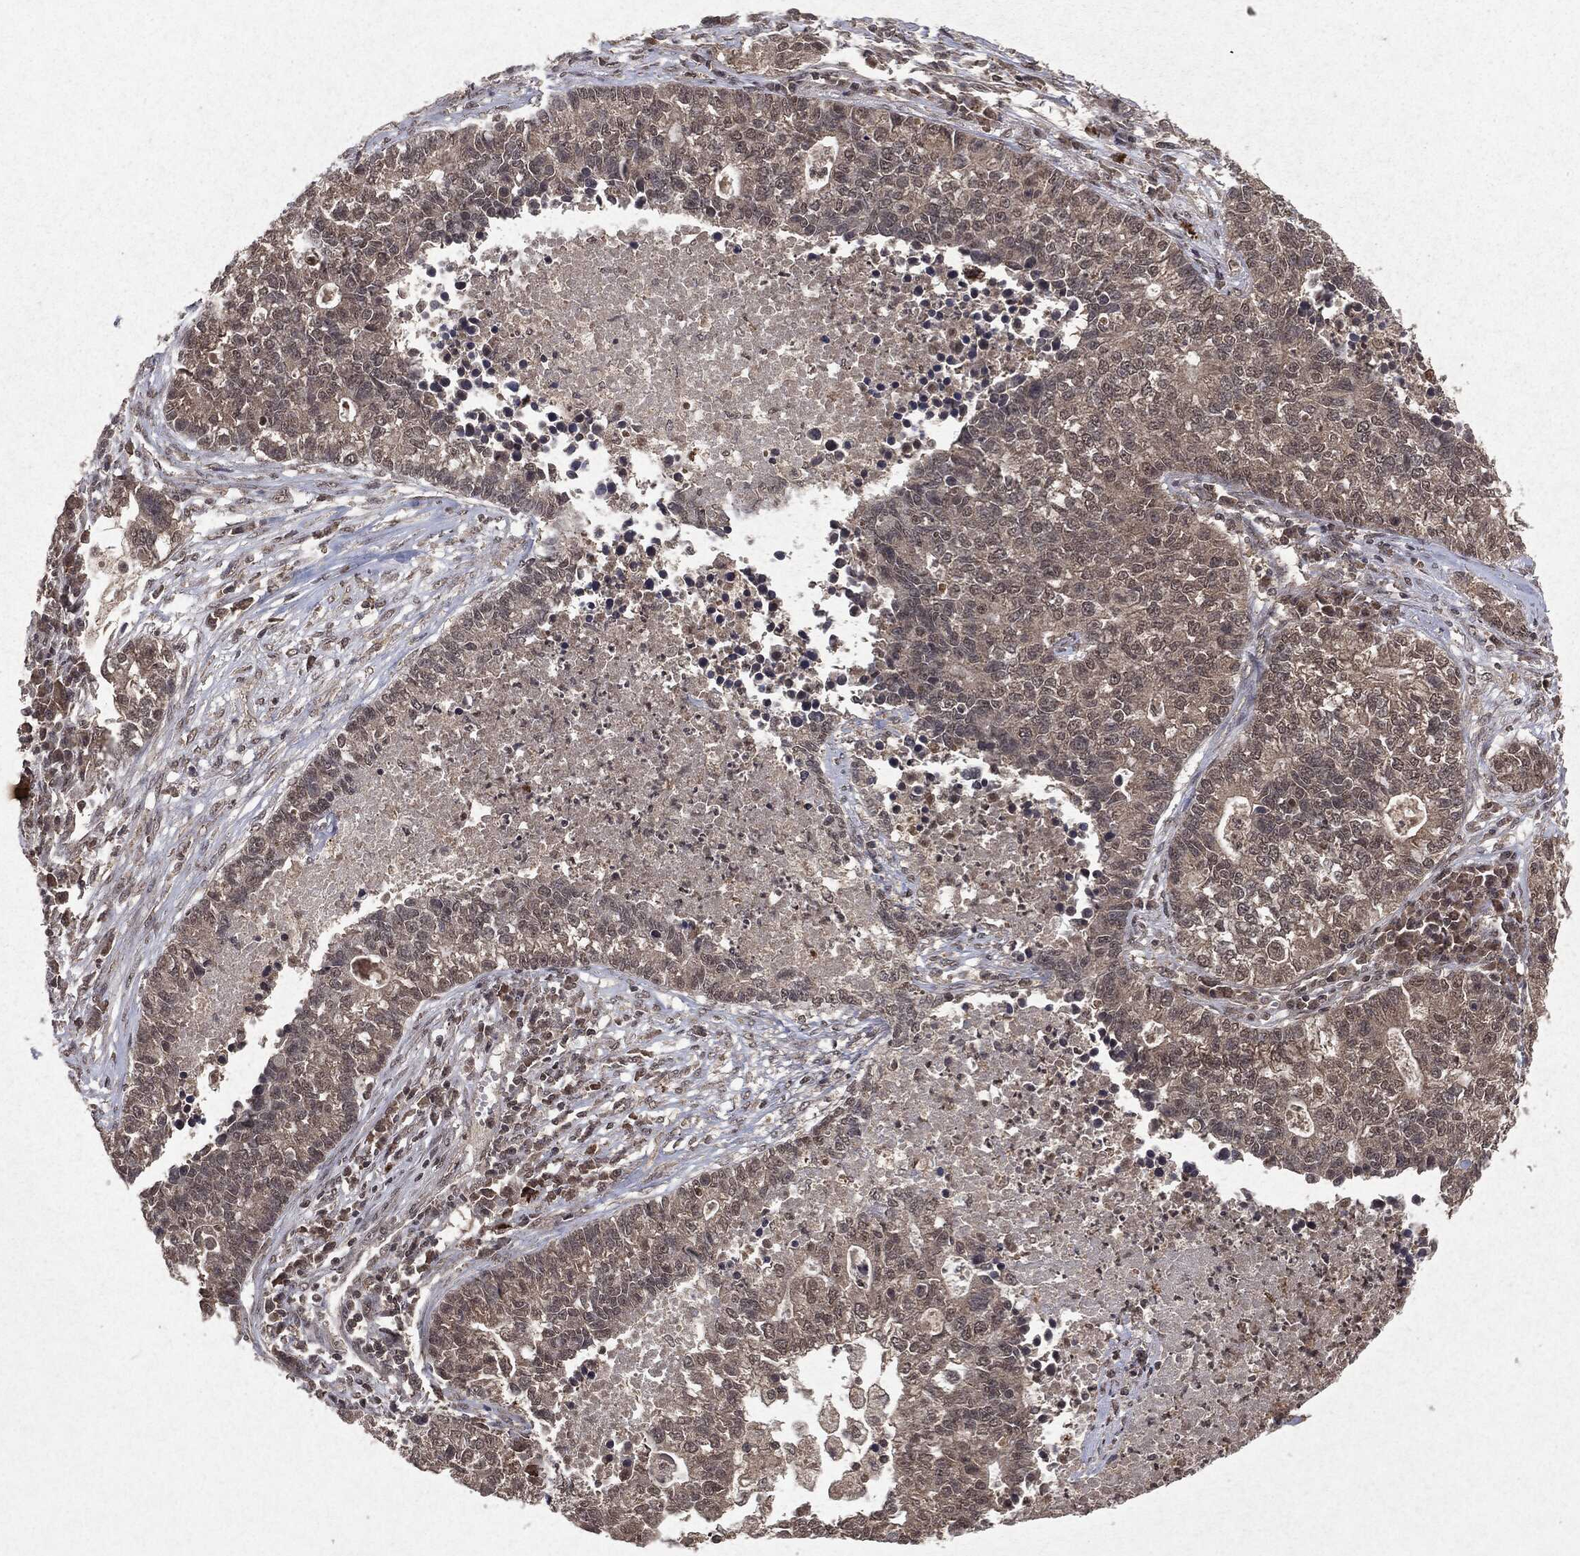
{"staining": {"intensity": "negative", "quantity": "none", "location": "none"}, "tissue": "lung cancer", "cell_type": "Tumor cells", "image_type": "cancer", "snomed": [{"axis": "morphology", "description": "Adenocarcinoma, NOS"}, {"axis": "topography", "description": "Lung"}], "caption": "Tumor cells are negative for protein expression in human adenocarcinoma (lung). Nuclei are stained in blue.", "gene": "PEBP1", "patient": {"sex": "male", "age": 57}}